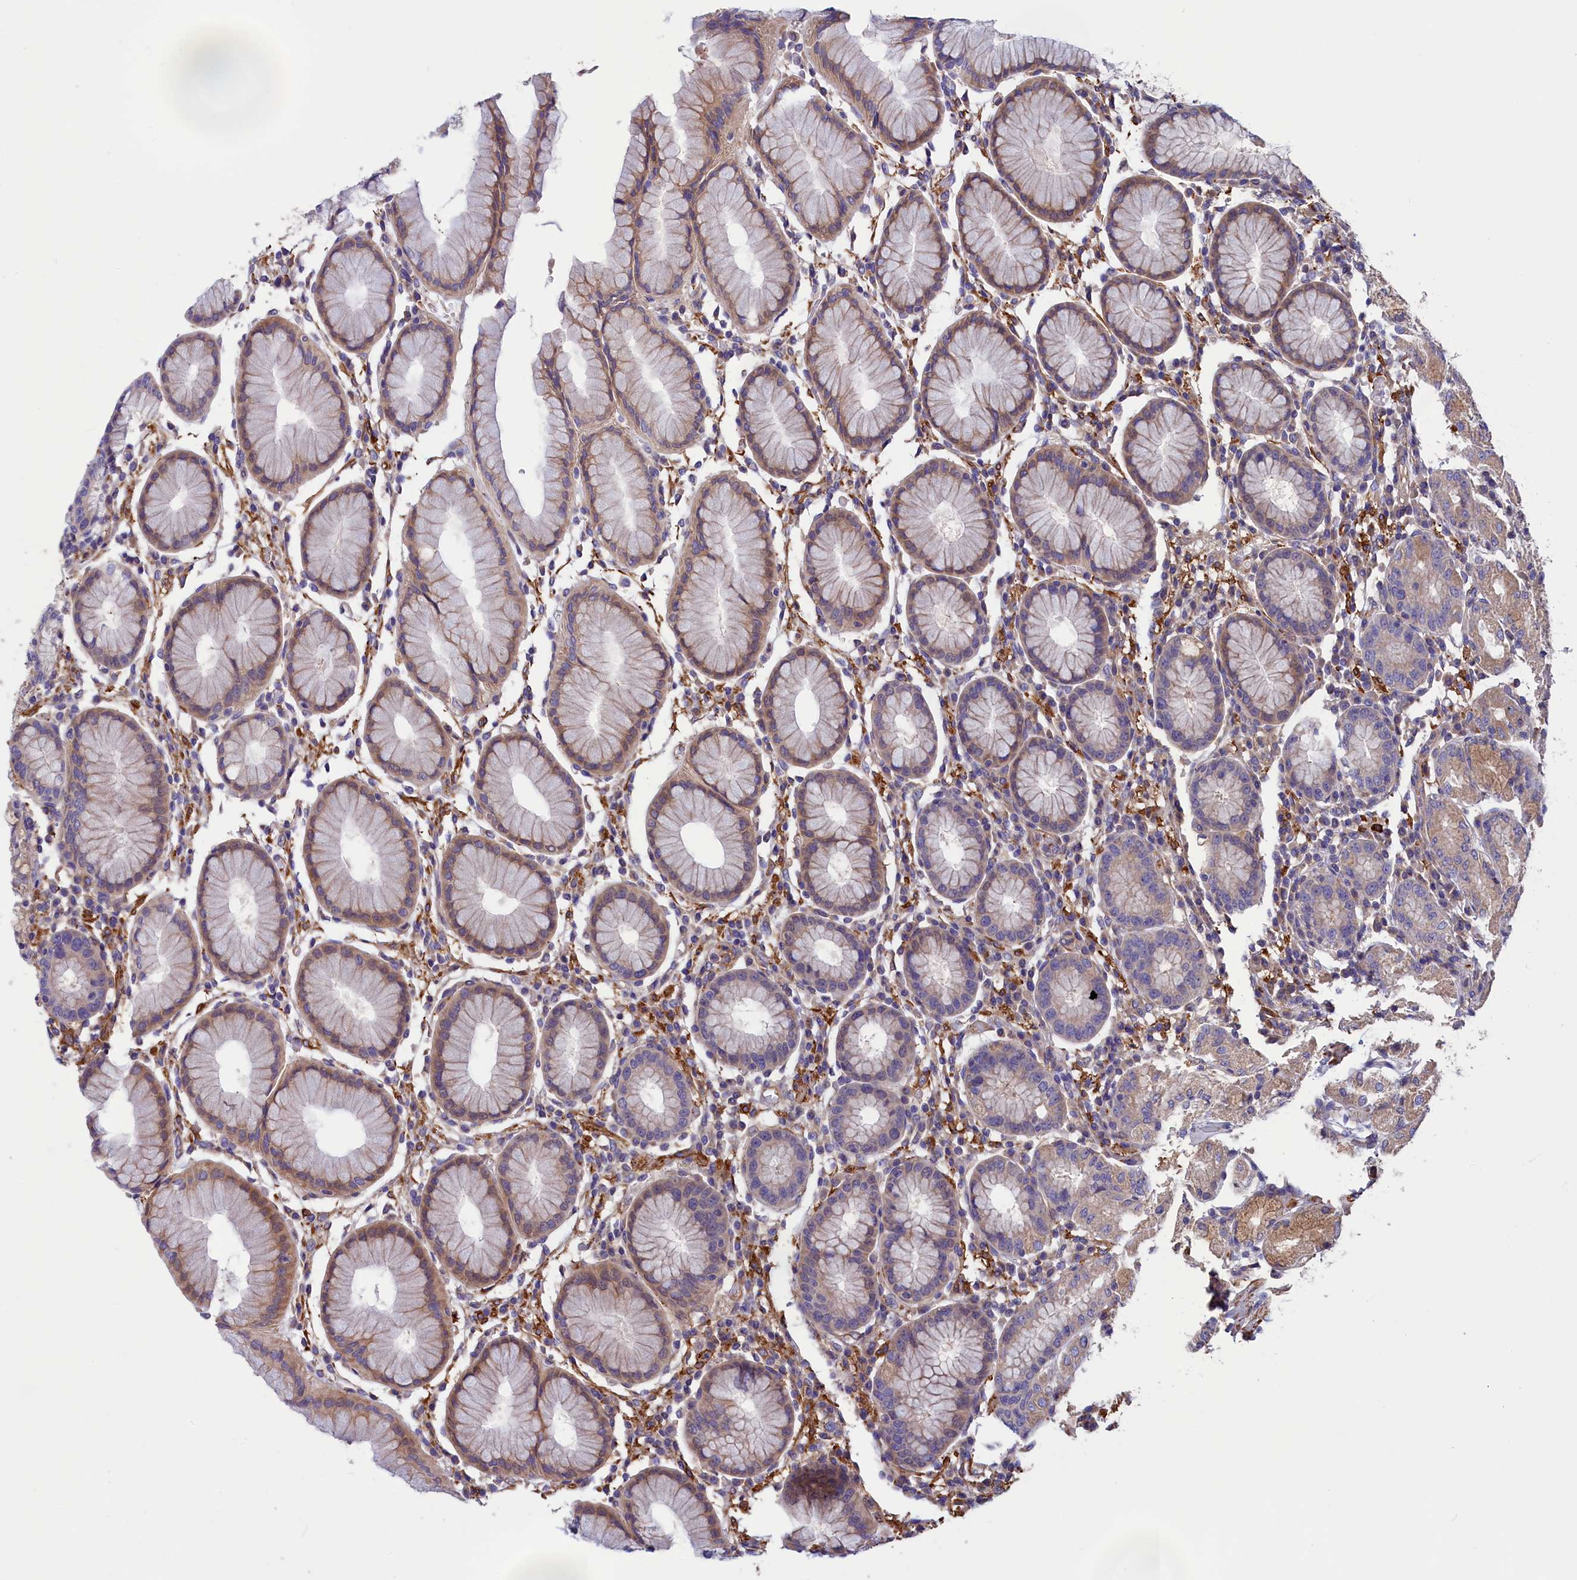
{"staining": {"intensity": "moderate", "quantity": "<25%", "location": "cytoplasmic/membranous"}, "tissue": "stomach", "cell_type": "Glandular cells", "image_type": "normal", "snomed": [{"axis": "morphology", "description": "Normal tissue, NOS"}, {"axis": "topography", "description": "Stomach"}, {"axis": "topography", "description": "Stomach, lower"}], "caption": "Immunohistochemical staining of benign stomach shows moderate cytoplasmic/membranous protein staining in approximately <25% of glandular cells.", "gene": "AMDHD2", "patient": {"sex": "female", "age": 56}}